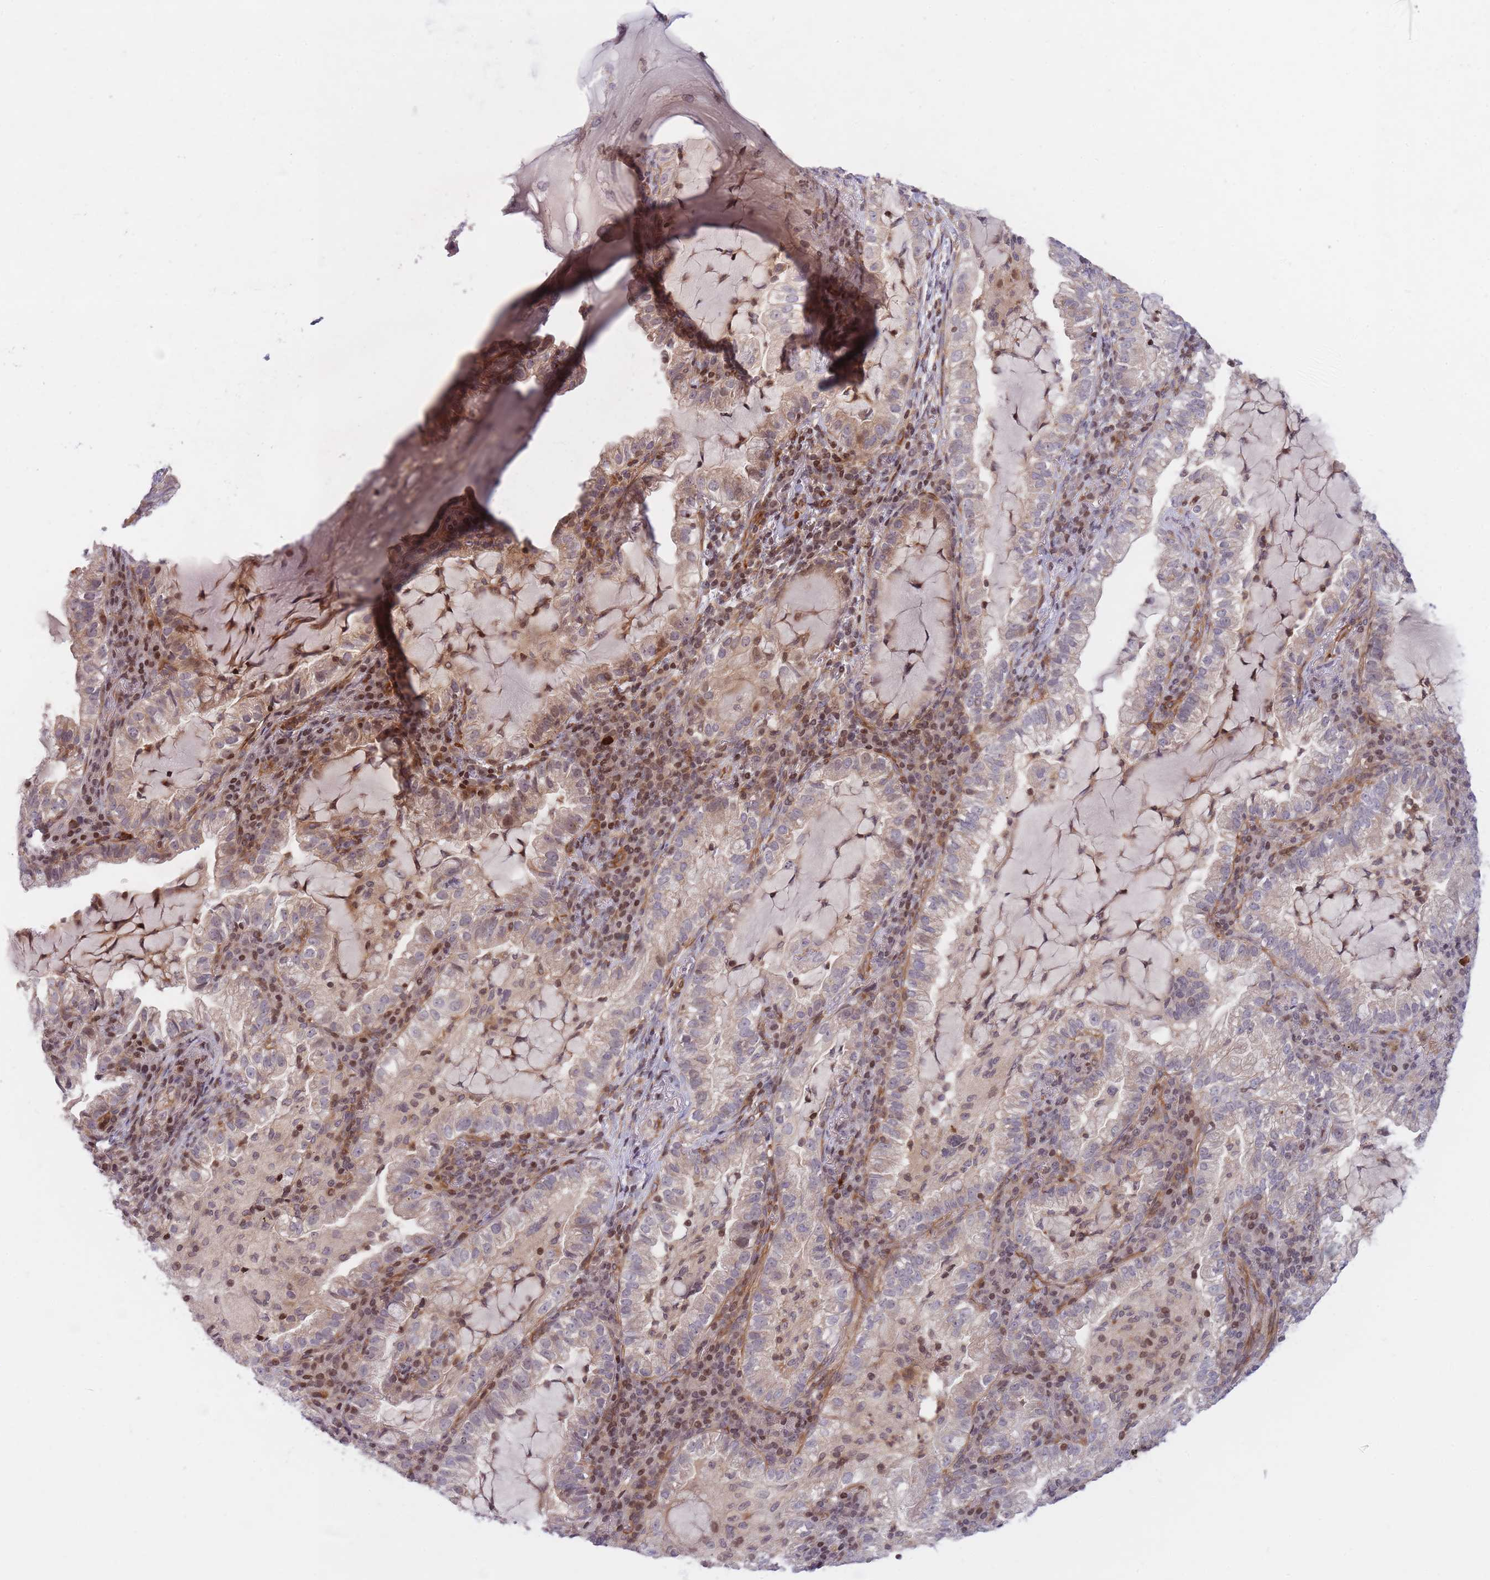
{"staining": {"intensity": "weak", "quantity": "25%-75%", "location": "cytoplasmic/membranous"}, "tissue": "lung cancer", "cell_type": "Tumor cells", "image_type": "cancer", "snomed": [{"axis": "morphology", "description": "Adenocarcinoma, NOS"}, {"axis": "topography", "description": "Lung"}], "caption": "This histopathology image demonstrates lung adenocarcinoma stained with immunohistochemistry to label a protein in brown. The cytoplasmic/membranous of tumor cells show weak positivity for the protein. Nuclei are counter-stained blue.", "gene": "SLC35F5", "patient": {"sex": "female", "age": 73}}